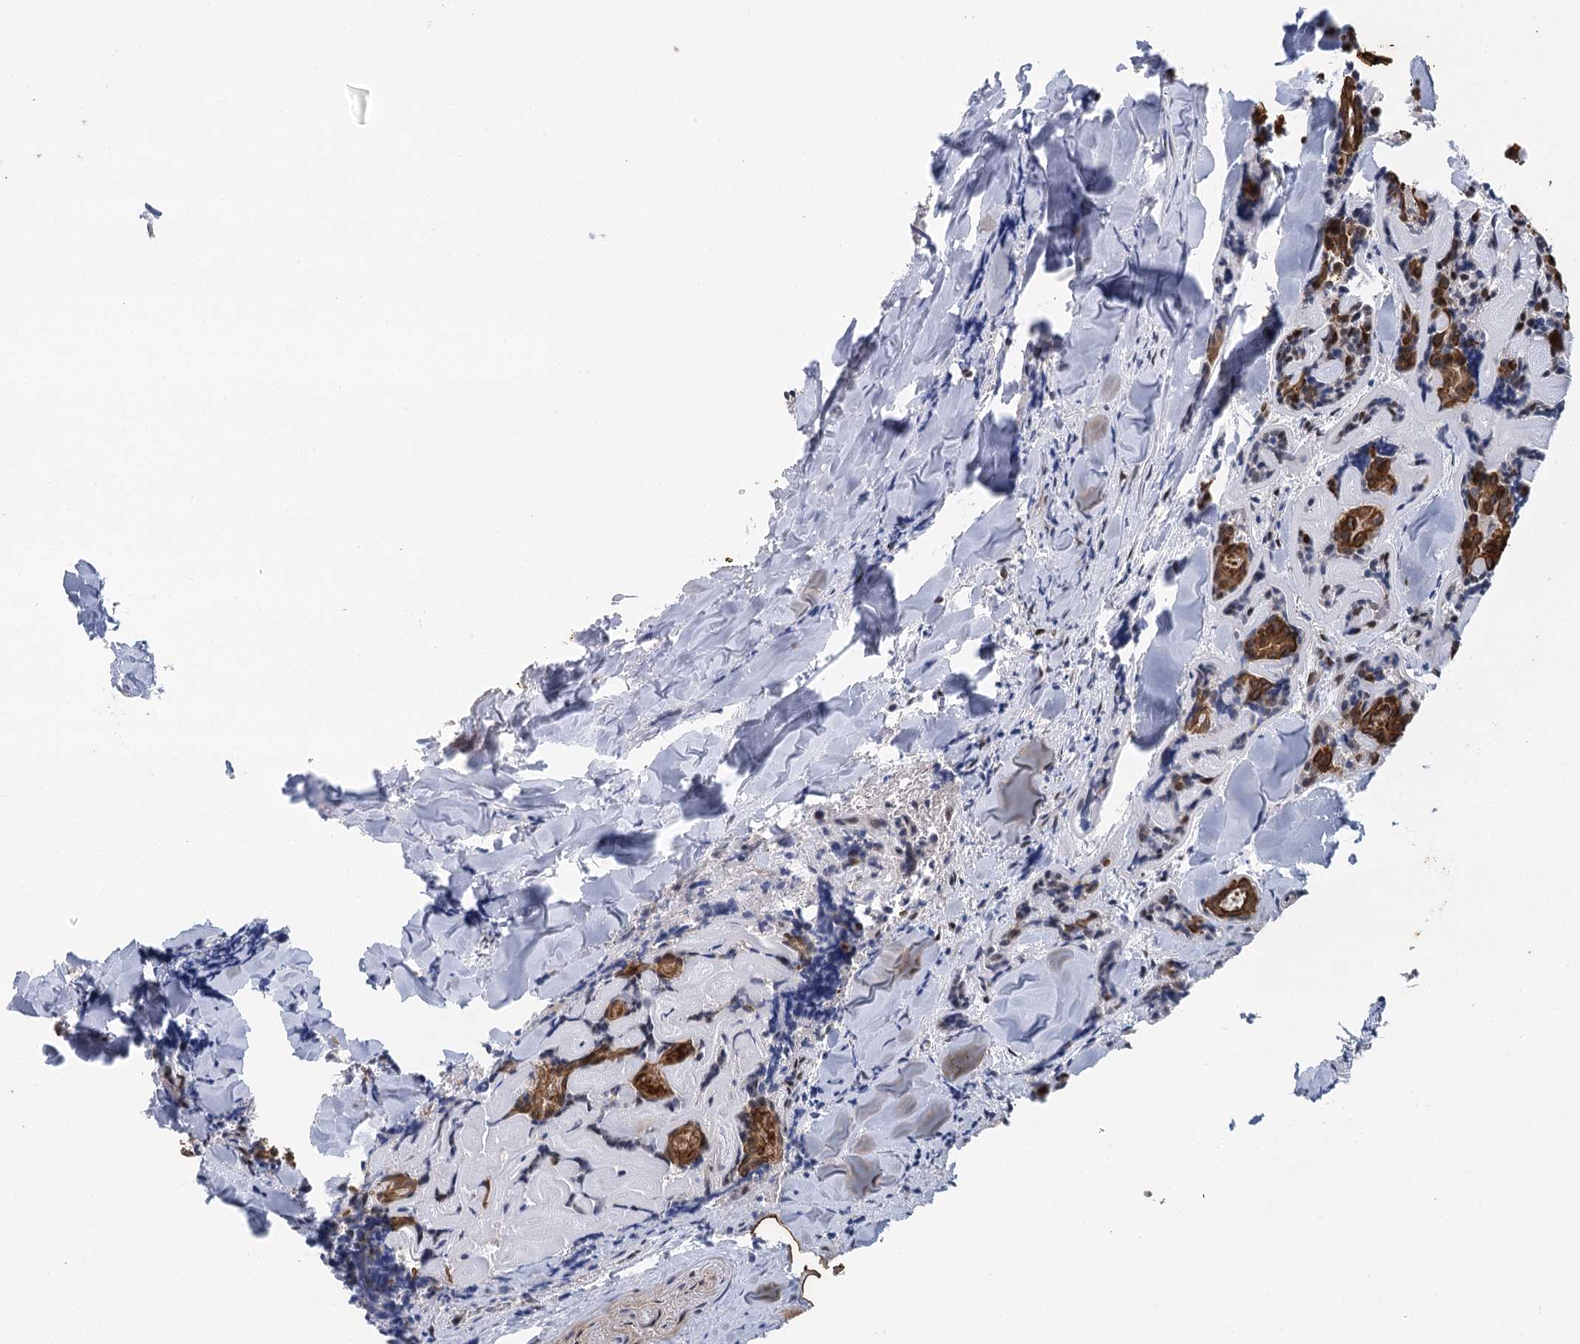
{"staining": {"intensity": "strong", "quantity": "25%-75%", "location": "cytoplasmic/membranous"}, "tissue": "head and neck cancer", "cell_type": "Tumor cells", "image_type": "cancer", "snomed": [{"axis": "morphology", "description": "Adenocarcinoma, NOS"}, {"axis": "topography", "description": "Salivary gland"}, {"axis": "topography", "description": "Head-Neck"}], "caption": "Strong cytoplasmic/membranous expression for a protein is seen in about 25%-75% of tumor cells of head and neck cancer (adenocarcinoma) using immunohistochemistry.", "gene": "IL11RA", "patient": {"sex": "female", "age": 63}}